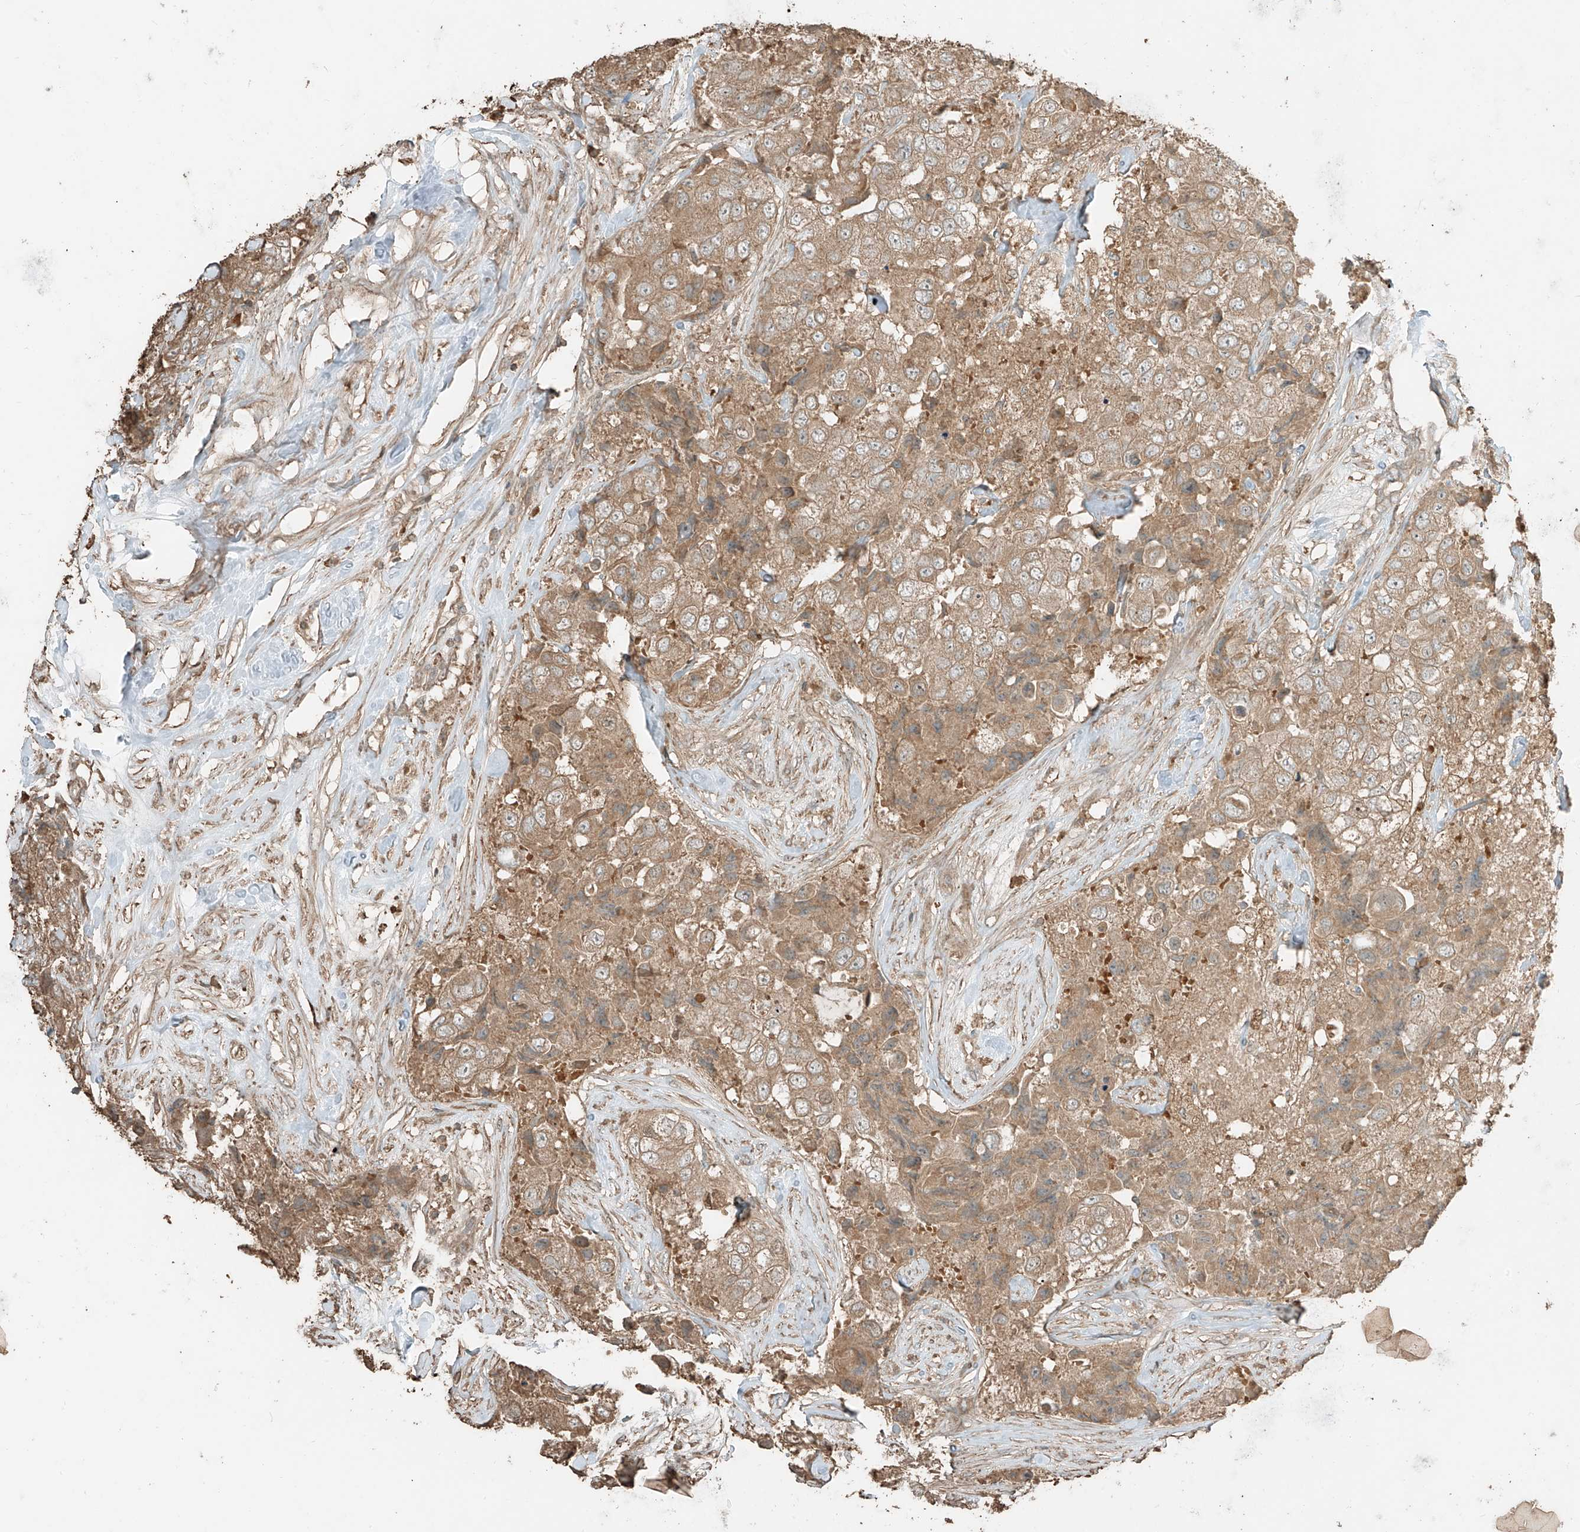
{"staining": {"intensity": "moderate", "quantity": ">75%", "location": "cytoplasmic/membranous"}, "tissue": "breast cancer", "cell_type": "Tumor cells", "image_type": "cancer", "snomed": [{"axis": "morphology", "description": "Duct carcinoma"}, {"axis": "topography", "description": "Breast"}], "caption": "Protein expression analysis of human invasive ductal carcinoma (breast) reveals moderate cytoplasmic/membranous expression in approximately >75% of tumor cells.", "gene": "RFTN2", "patient": {"sex": "female", "age": 62}}